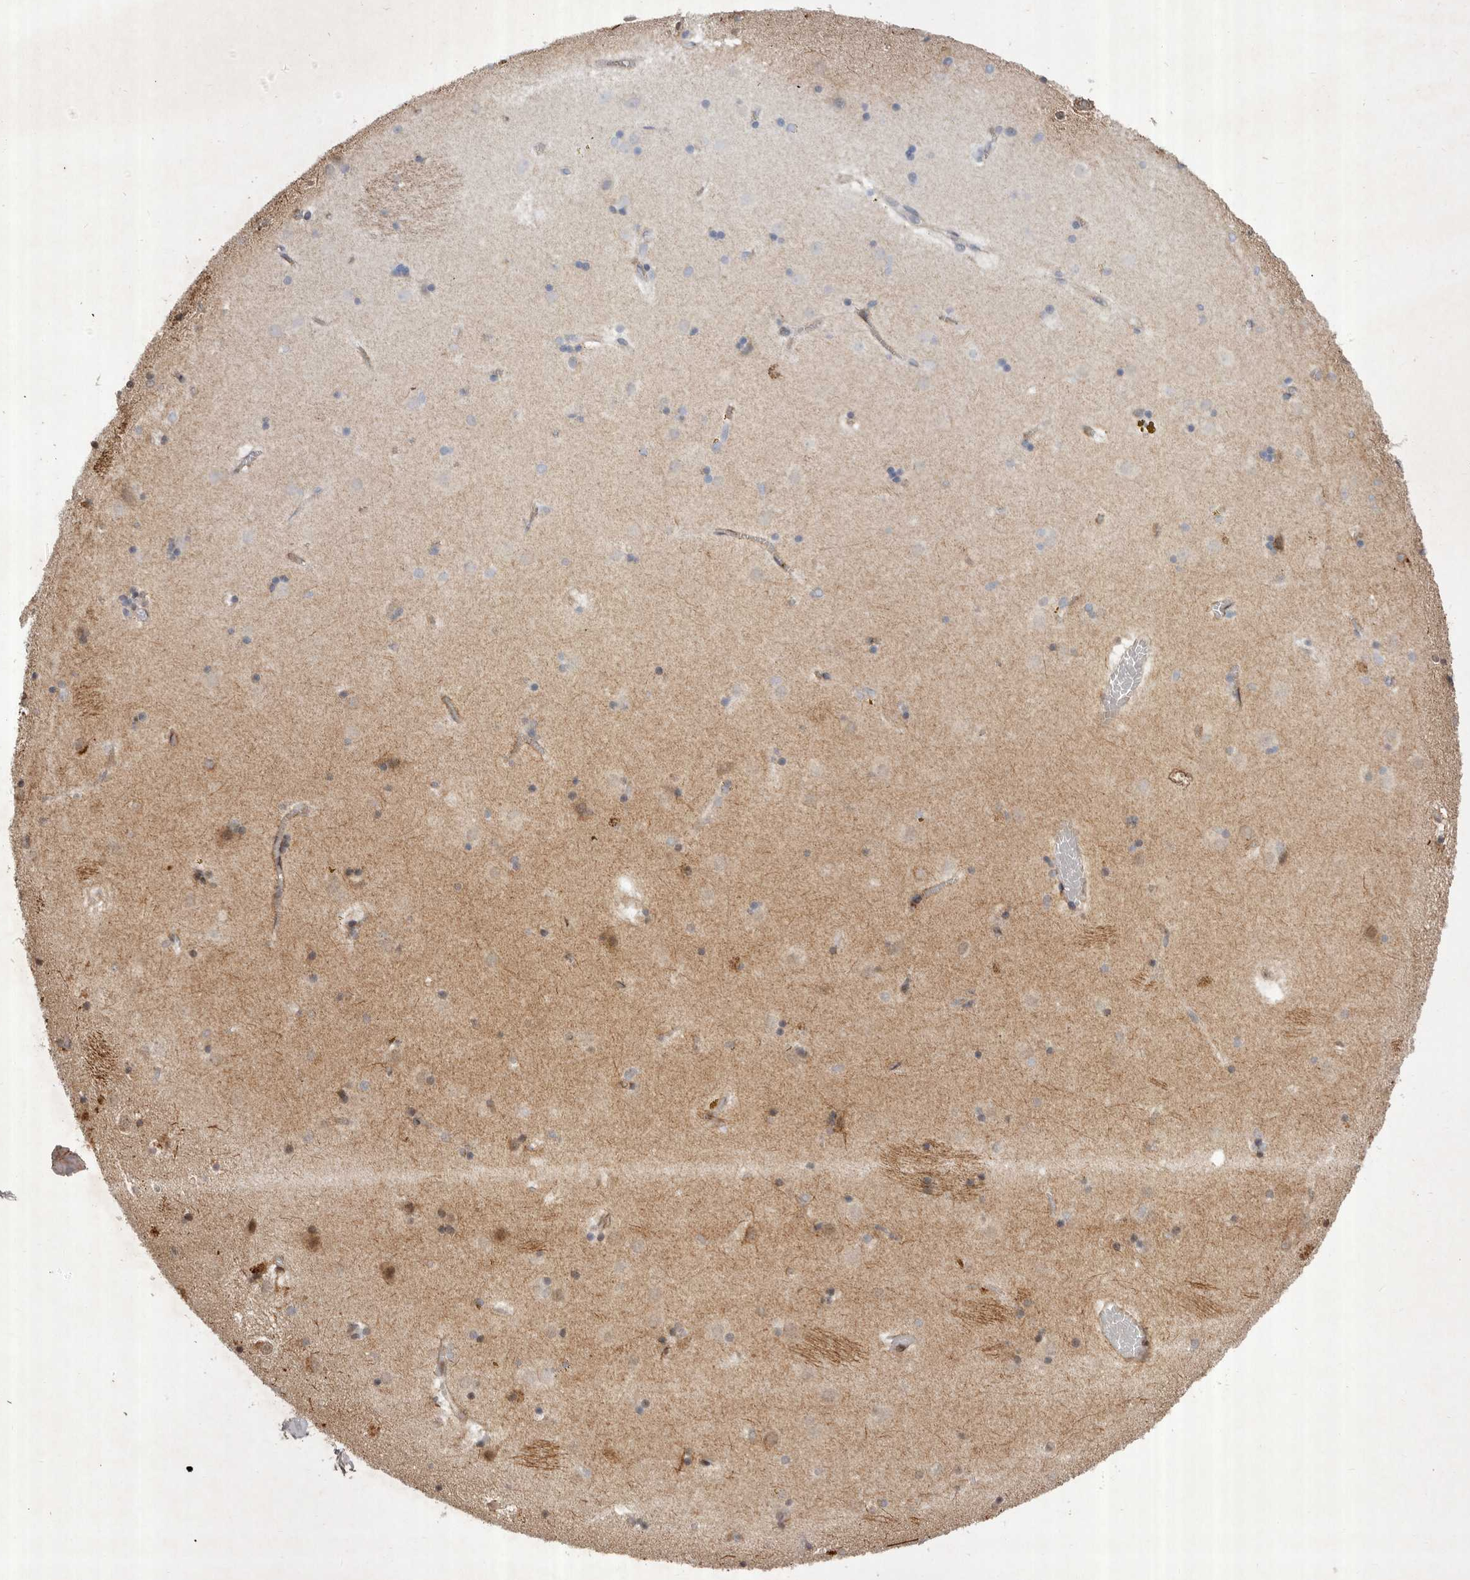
{"staining": {"intensity": "negative", "quantity": "none", "location": "none"}, "tissue": "caudate", "cell_type": "Glial cells", "image_type": "normal", "snomed": [{"axis": "morphology", "description": "Normal tissue, NOS"}, {"axis": "topography", "description": "Lateral ventricle wall"}], "caption": "This photomicrograph is of normal caudate stained with immunohistochemistry (IHC) to label a protein in brown with the nuclei are counter-stained blue. There is no staining in glial cells. Nuclei are stained in blue.", "gene": "ABL1", "patient": {"sex": "male", "age": 70}}